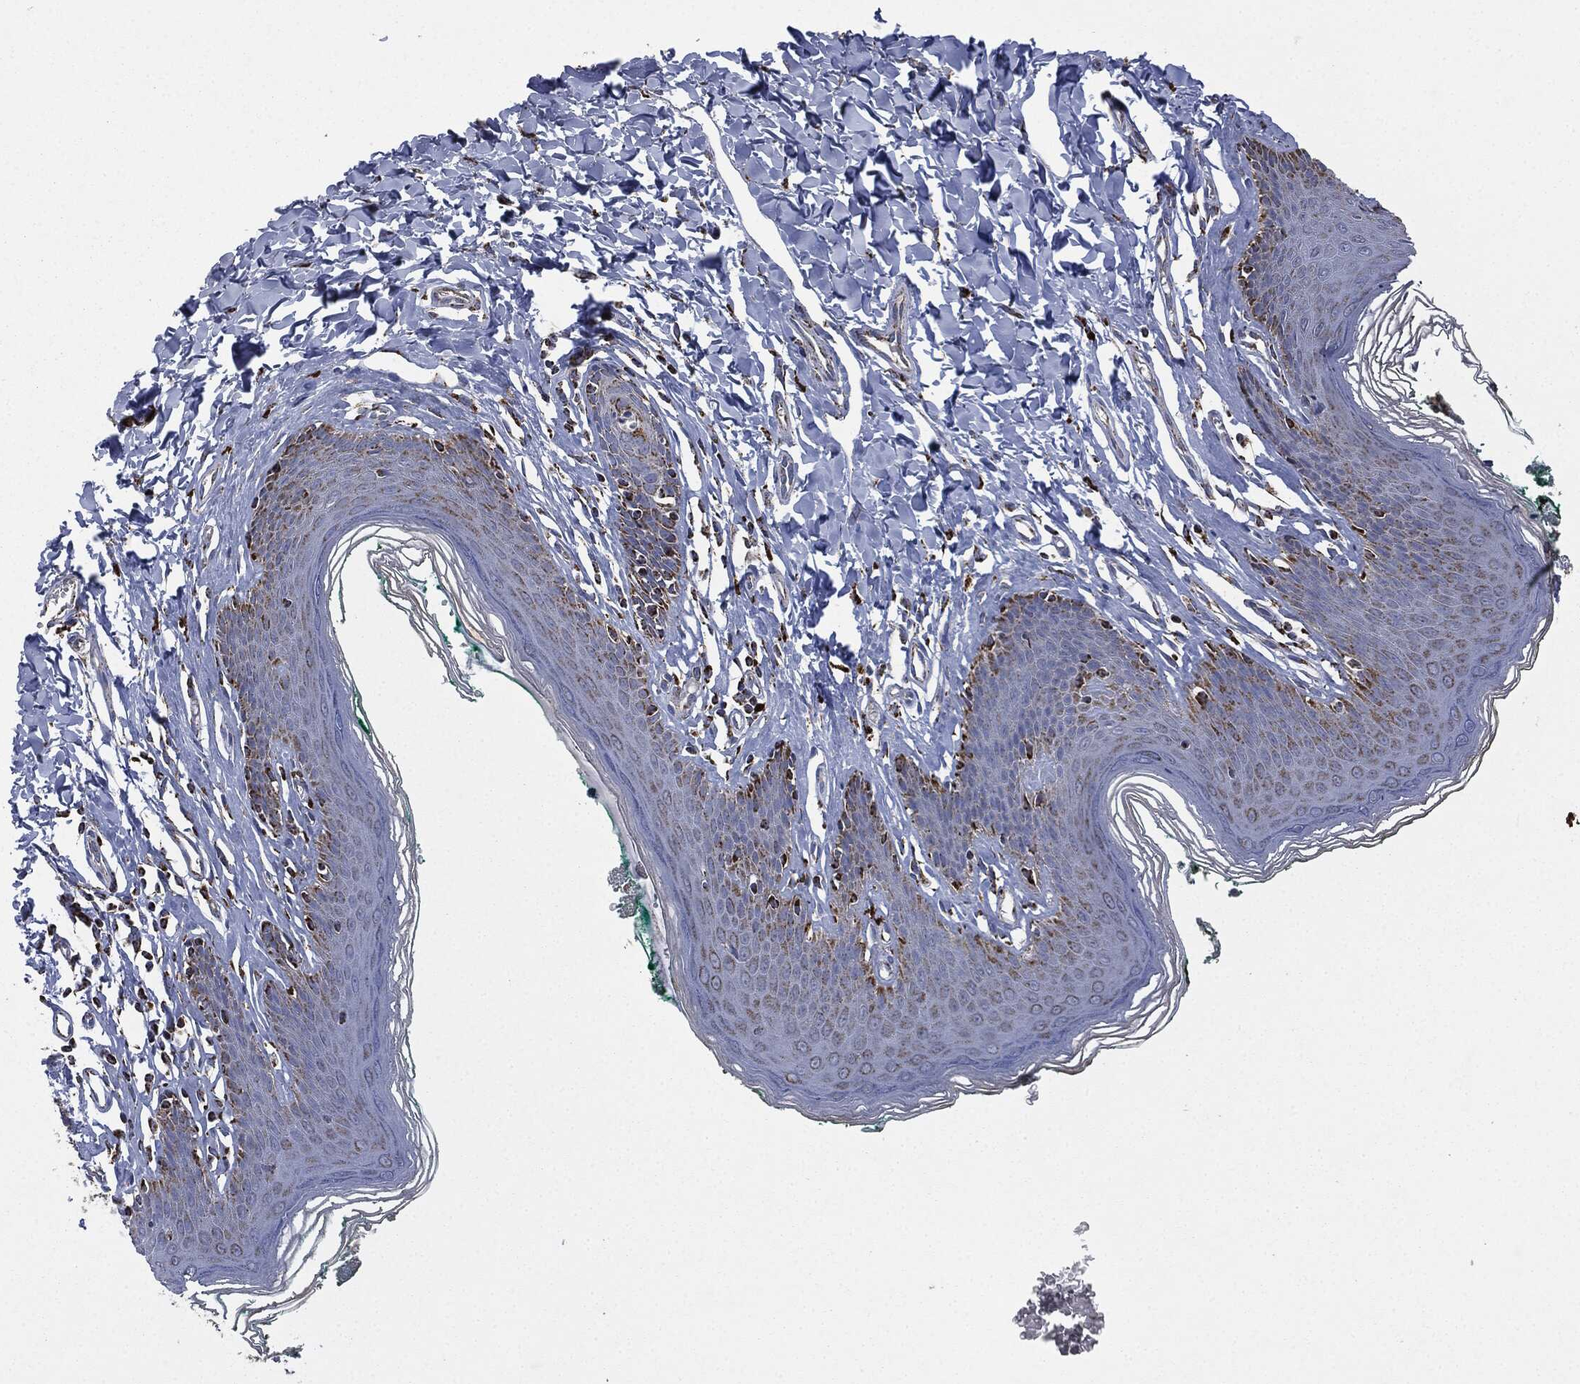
{"staining": {"intensity": "strong", "quantity": "<25%", "location": "cytoplasmic/membranous"}, "tissue": "skin", "cell_type": "Epidermal cells", "image_type": "normal", "snomed": [{"axis": "morphology", "description": "Normal tissue, NOS"}, {"axis": "topography", "description": "Vulva"}], "caption": "Immunohistochemistry staining of unremarkable skin, which demonstrates medium levels of strong cytoplasmic/membranous staining in approximately <25% of epidermal cells indicating strong cytoplasmic/membranous protein expression. The staining was performed using DAB (brown) for protein detection and nuclei were counterstained in hematoxylin (blue).", "gene": "RYK", "patient": {"sex": "female", "age": 66}}